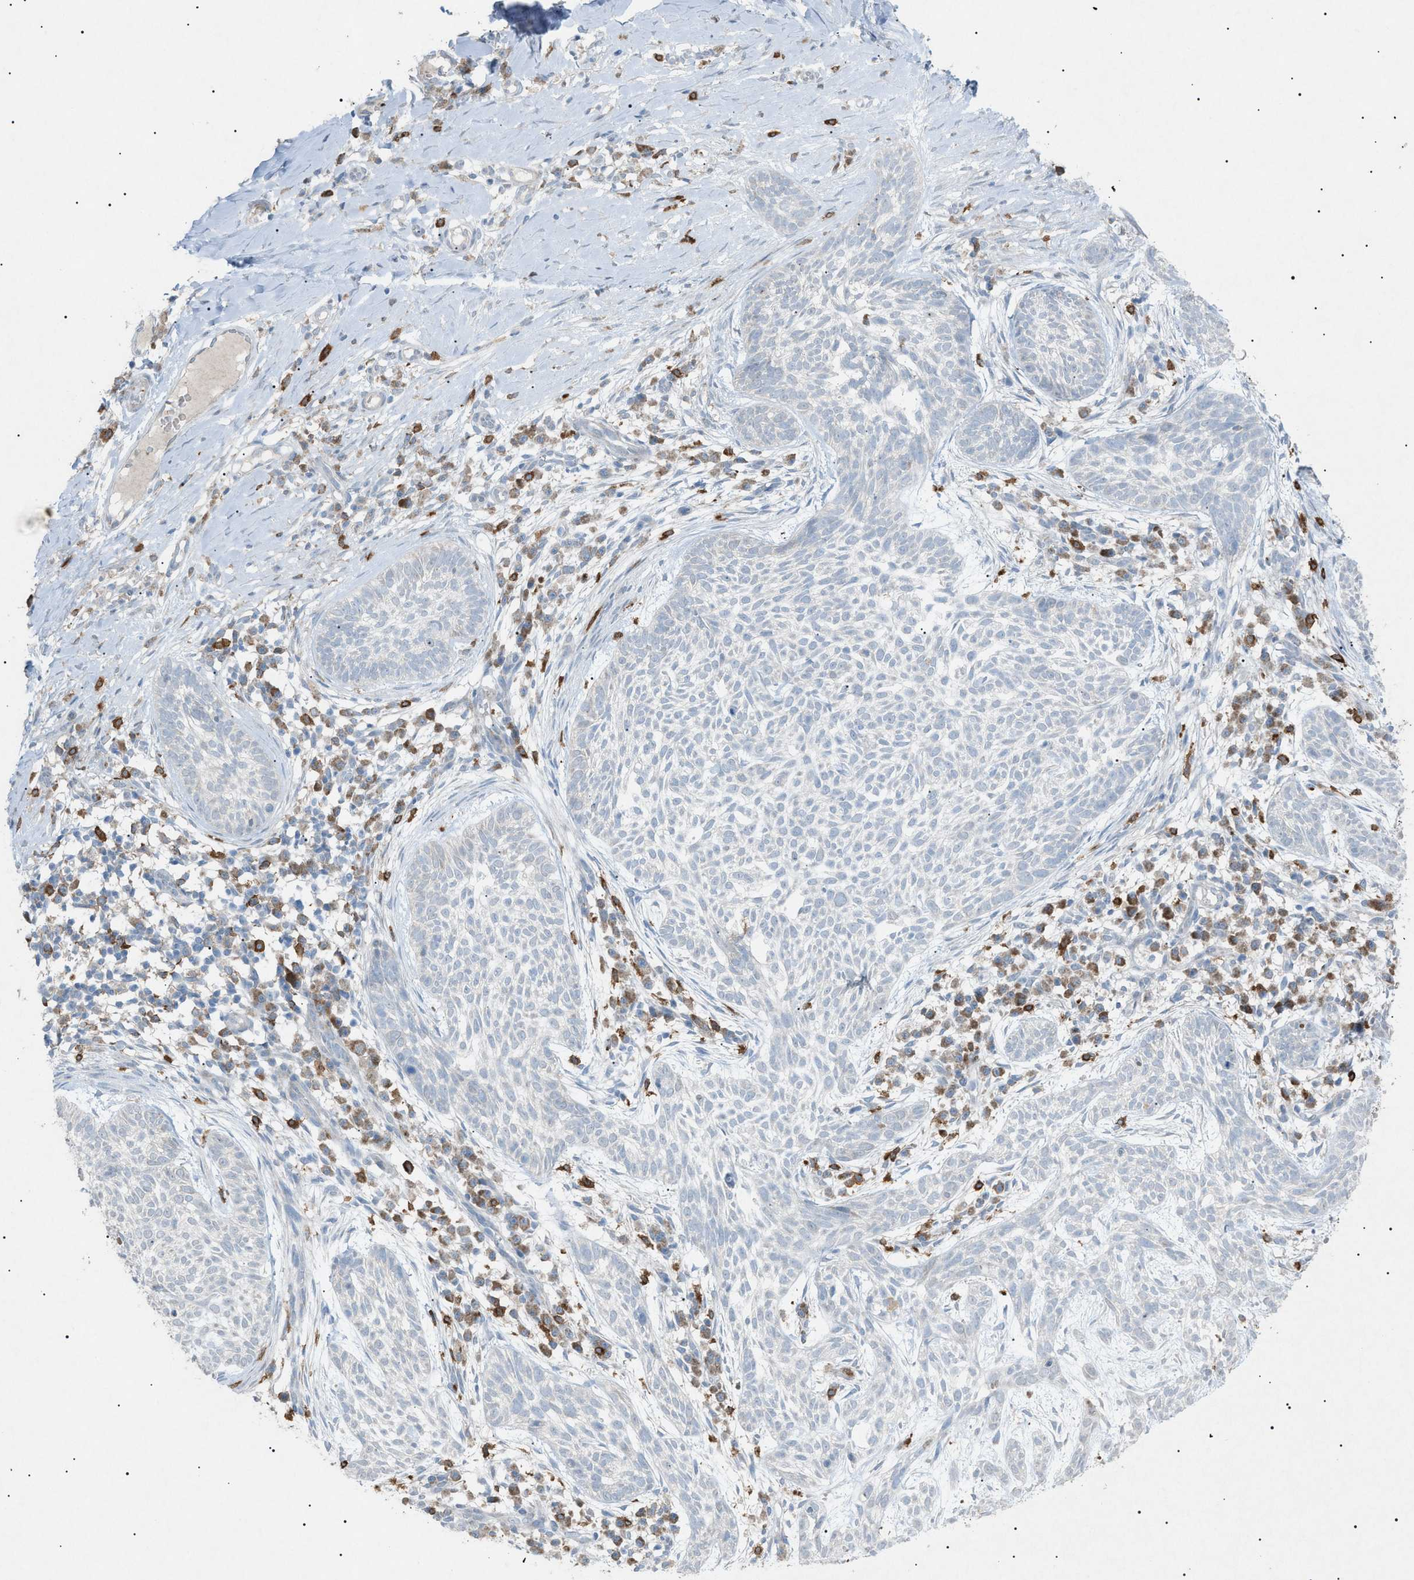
{"staining": {"intensity": "negative", "quantity": "none", "location": "none"}, "tissue": "skin cancer", "cell_type": "Tumor cells", "image_type": "cancer", "snomed": [{"axis": "morphology", "description": "Basal cell carcinoma"}, {"axis": "topography", "description": "Skin"}], "caption": "This is a histopathology image of immunohistochemistry (IHC) staining of skin basal cell carcinoma, which shows no staining in tumor cells.", "gene": "BTK", "patient": {"sex": "female", "age": 59}}